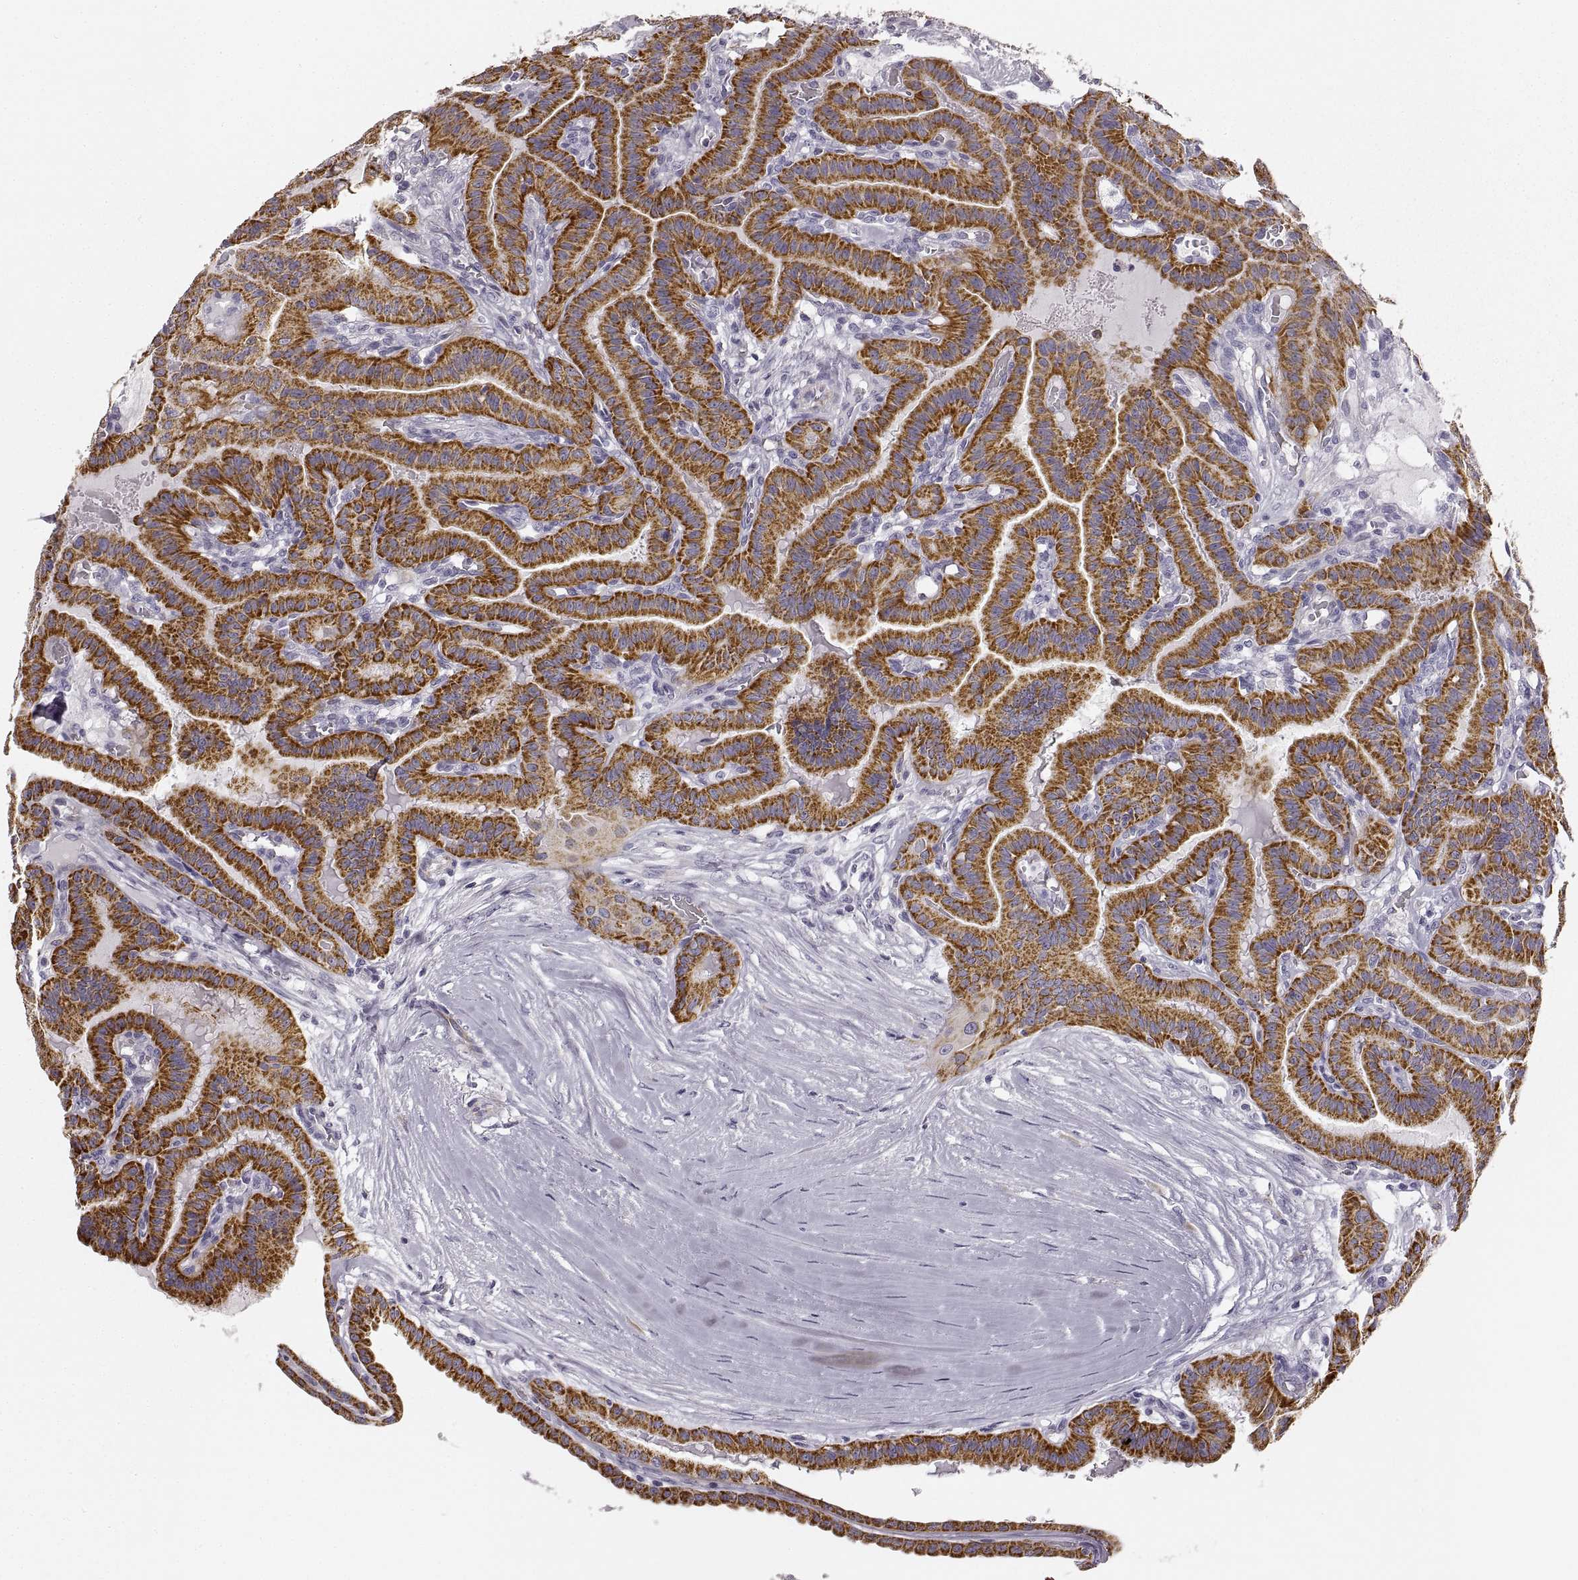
{"staining": {"intensity": "strong", "quantity": ">75%", "location": "cytoplasmic/membranous"}, "tissue": "thyroid cancer", "cell_type": "Tumor cells", "image_type": "cancer", "snomed": [{"axis": "morphology", "description": "Papillary adenocarcinoma, NOS"}, {"axis": "topography", "description": "Thyroid gland"}], "caption": "Immunohistochemical staining of thyroid papillary adenocarcinoma reveals high levels of strong cytoplasmic/membranous protein expression in about >75% of tumor cells. (DAB (3,3'-diaminobenzidine) = brown stain, brightfield microscopy at high magnification).", "gene": "RDH13", "patient": {"sex": "male", "age": 87}}